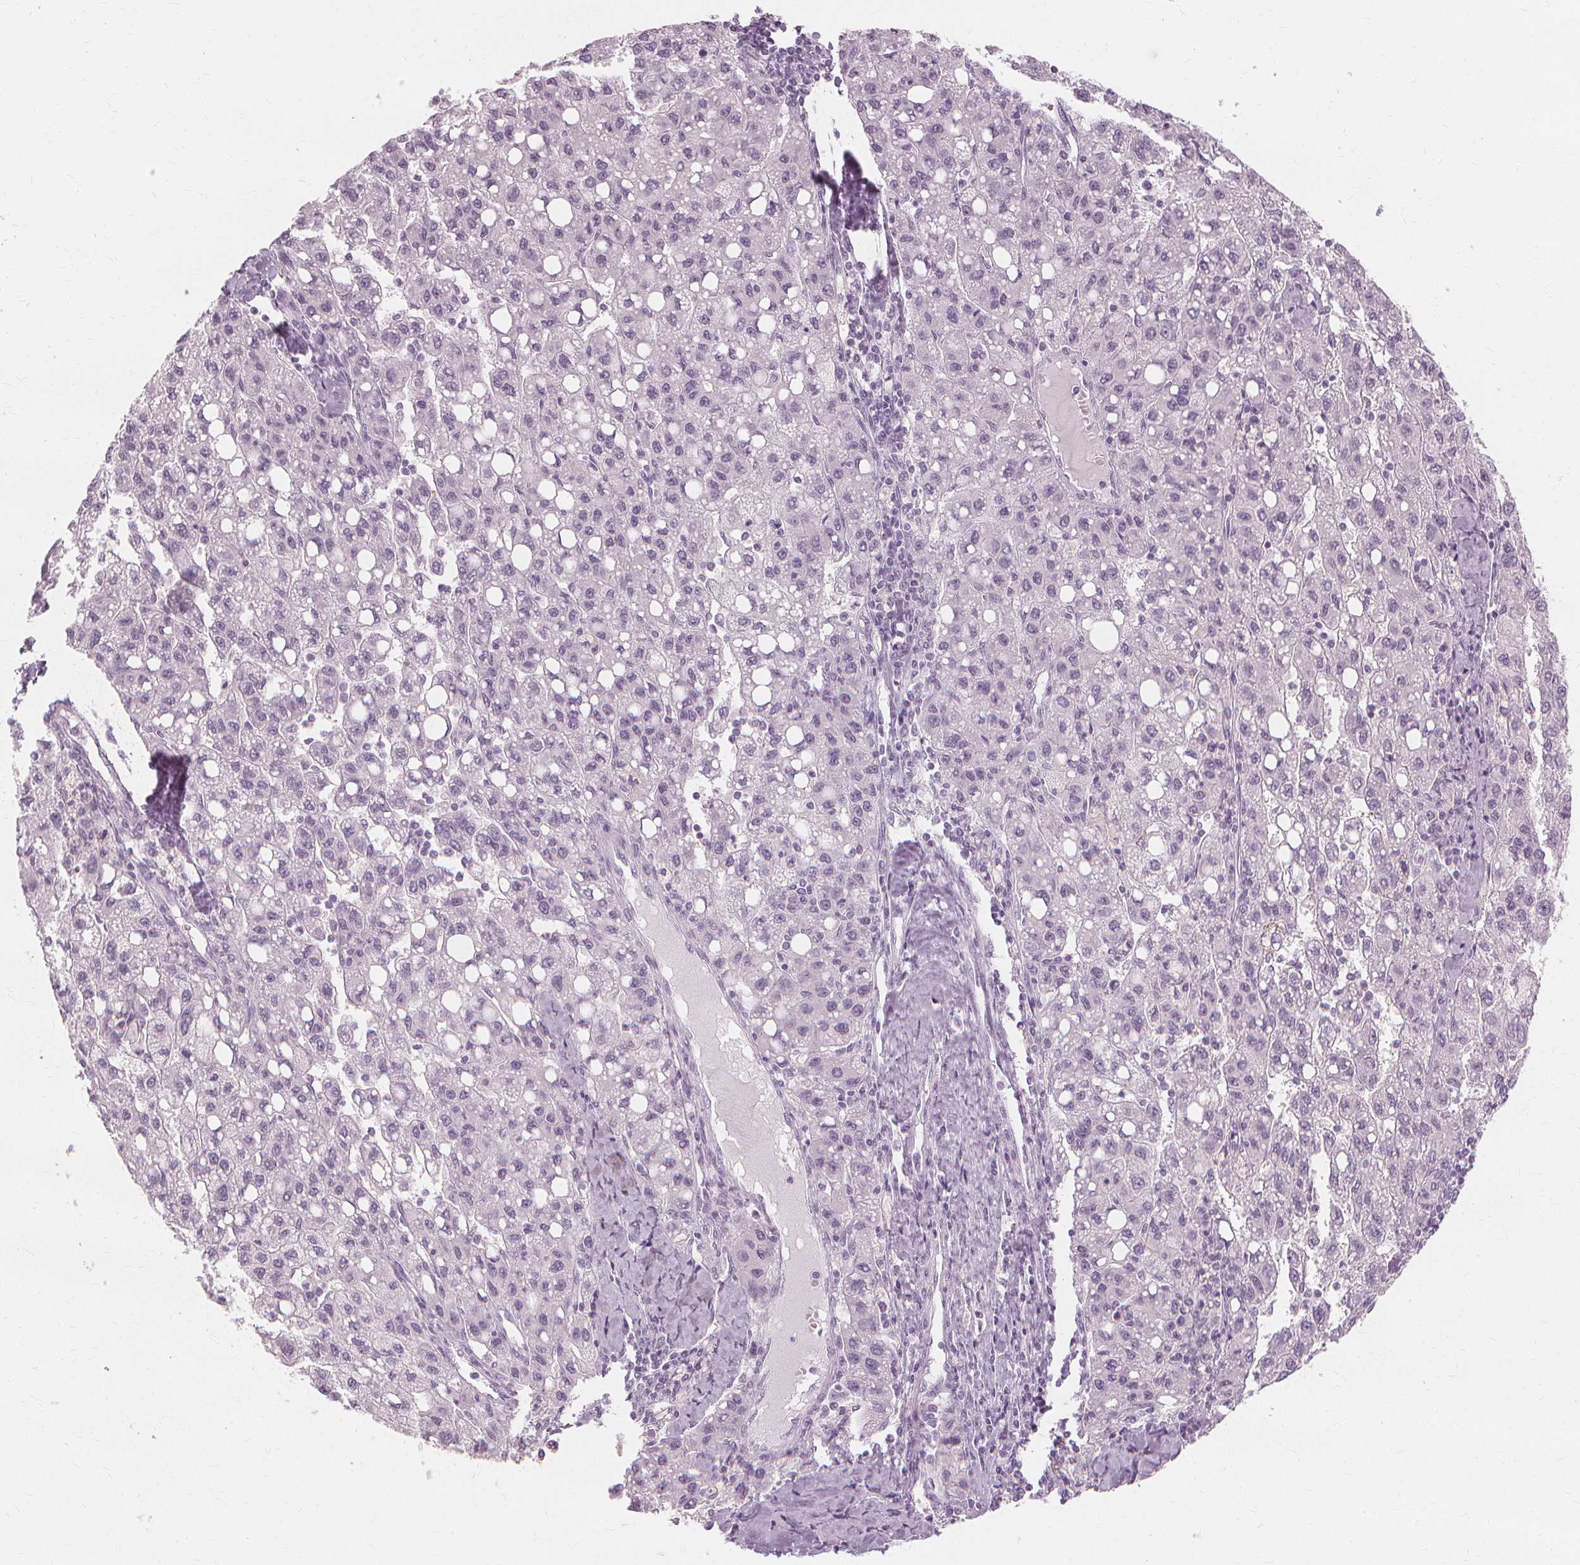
{"staining": {"intensity": "negative", "quantity": "none", "location": "none"}, "tissue": "liver cancer", "cell_type": "Tumor cells", "image_type": "cancer", "snomed": [{"axis": "morphology", "description": "Carcinoma, Hepatocellular, NOS"}, {"axis": "topography", "description": "Liver"}], "caption": "The photomicrograph displays no staining of tumor cells in liver hepatocellular carcinoma.", "gene": "MUC12", "patient": {"sex": "female", "age": 82}}